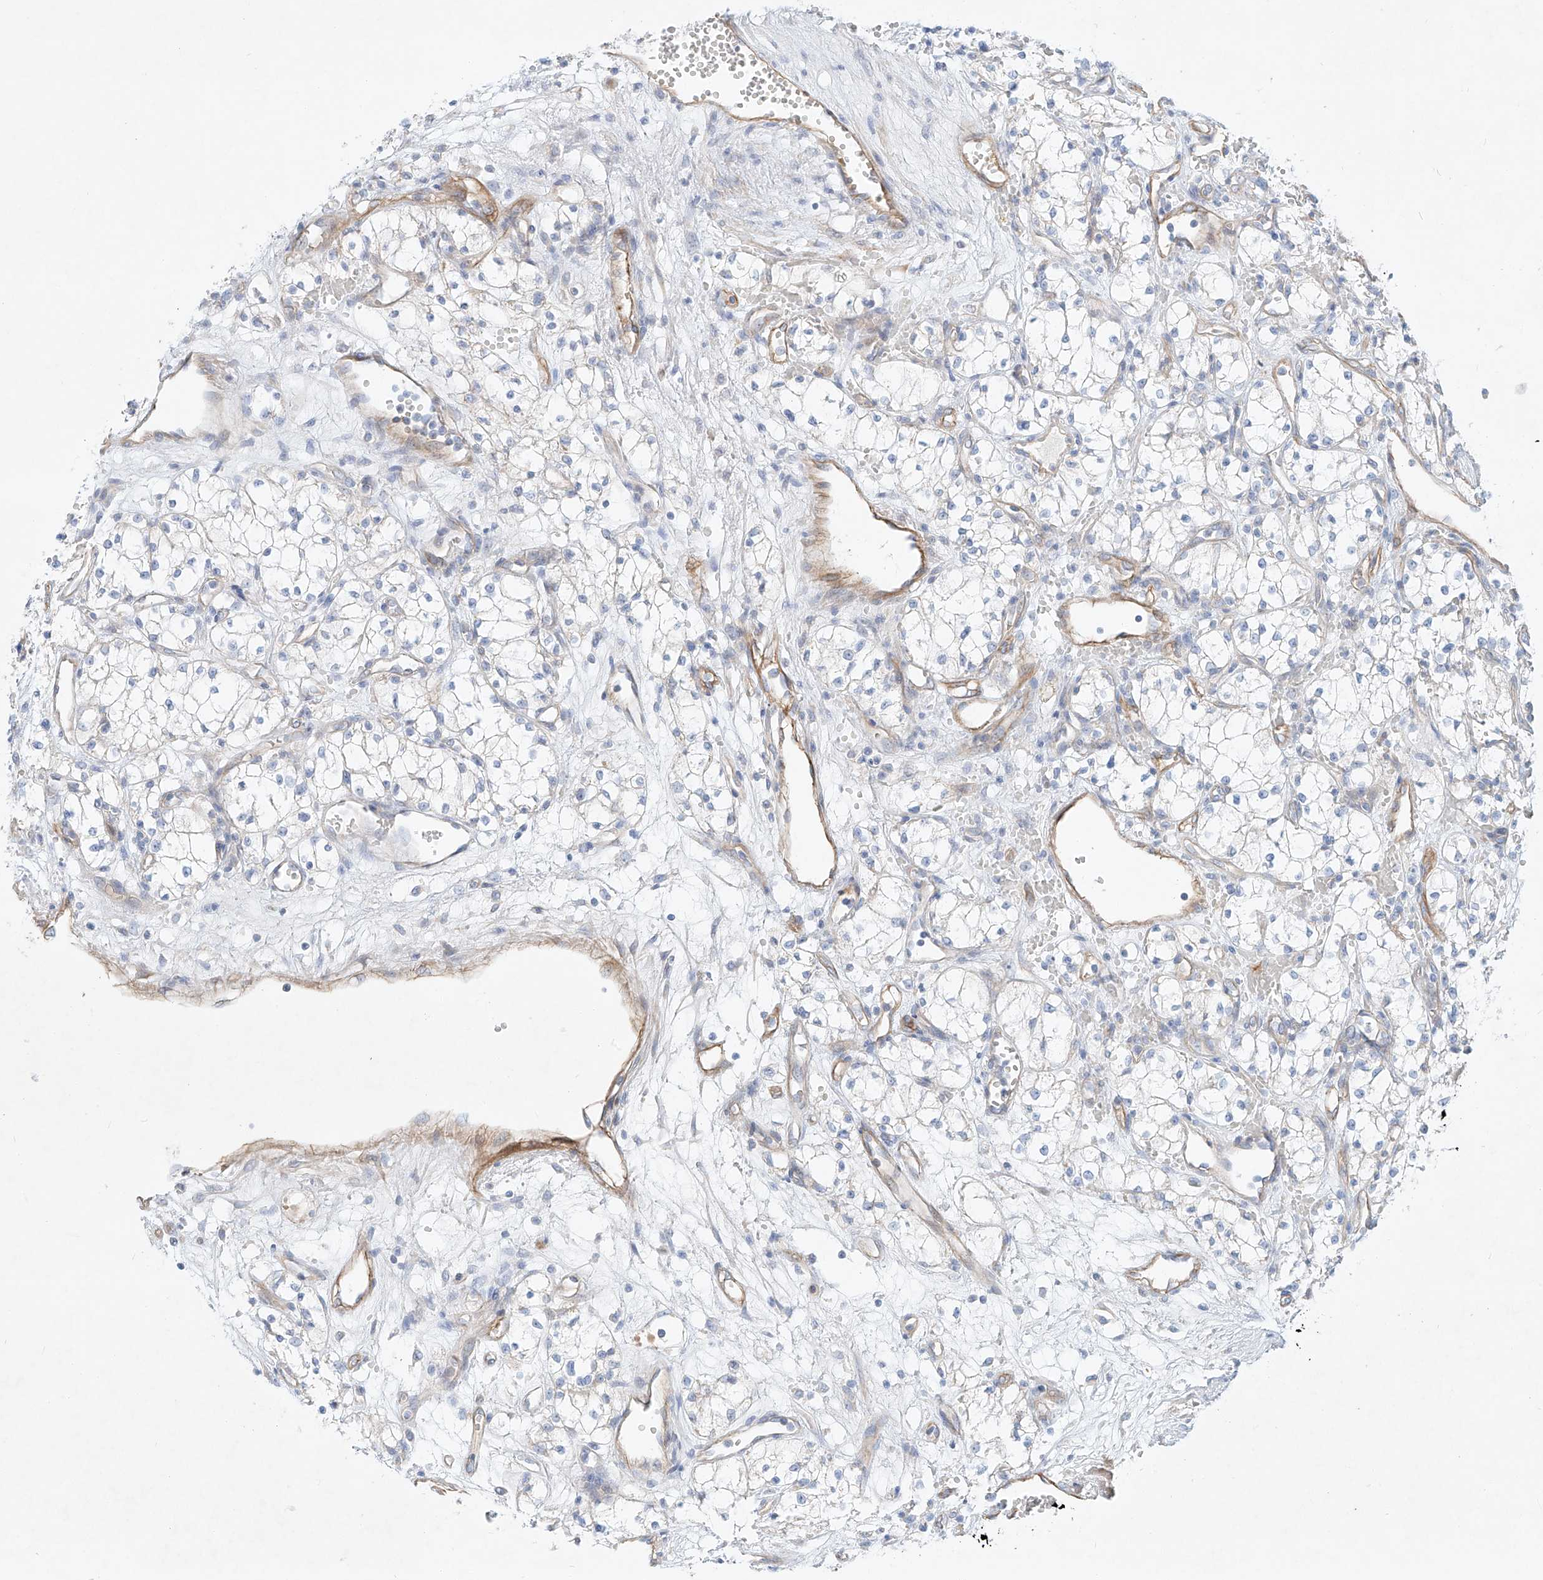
{"staining": {"intensity": "negative", "quantity": "none", "location": "none"}, "tissue": "renal cancer", "cell_type": "Tumor cells", "image_type": "cancer", "snomed": [{"axis": "morphology", "description": "Adenocarcinoma, NOS"}, {"axis": "topography", "description": "Kidney"}], "caption": "Protein analysis of adenocarcinoma (renal) shows no significant positivity in tumor cells.", "gene": "AJM1", "patient": {"sex": "male", "age": 59}}